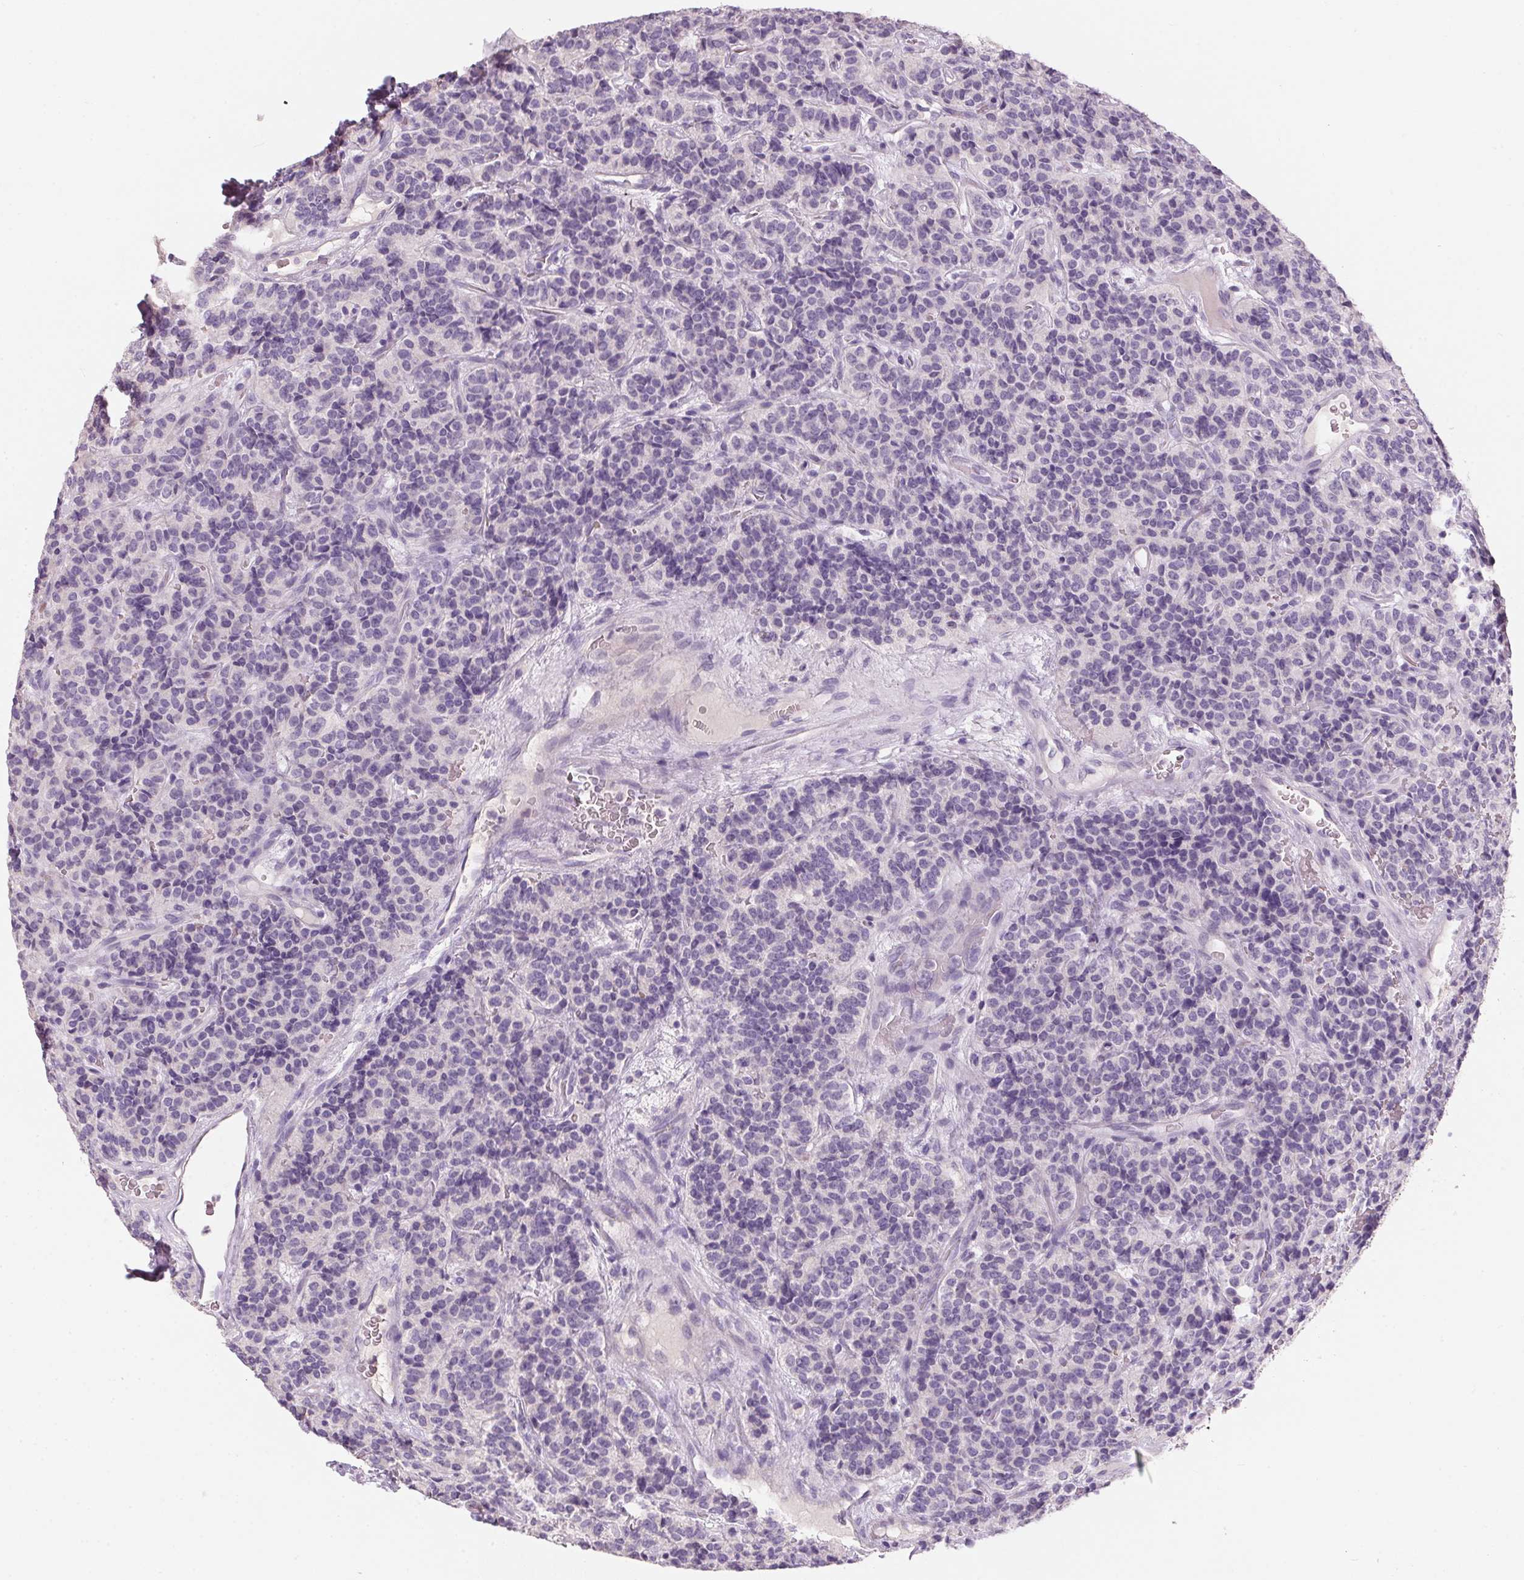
{"staining": {"intensity": "negative", "quantity": "none", "location": "none"}, "tissue": "carcinoid", "cell_type": "Tumor cells", "image_type": "cancer", "snomed": [{"axis": "morphology", "description": "Carcinoid, malignant, NOS"}, {"axis": "topography", "description": "Pancreas"}], "caption": "Immunohistochemical staining of malignant carcinoid demonstrates no significant positivity in tumor cells. (DAB immunohistochemistry with hematoxylin counter stain).", "gene": "HSD17B1", "patient": {"sex": "male", "age": 36}}